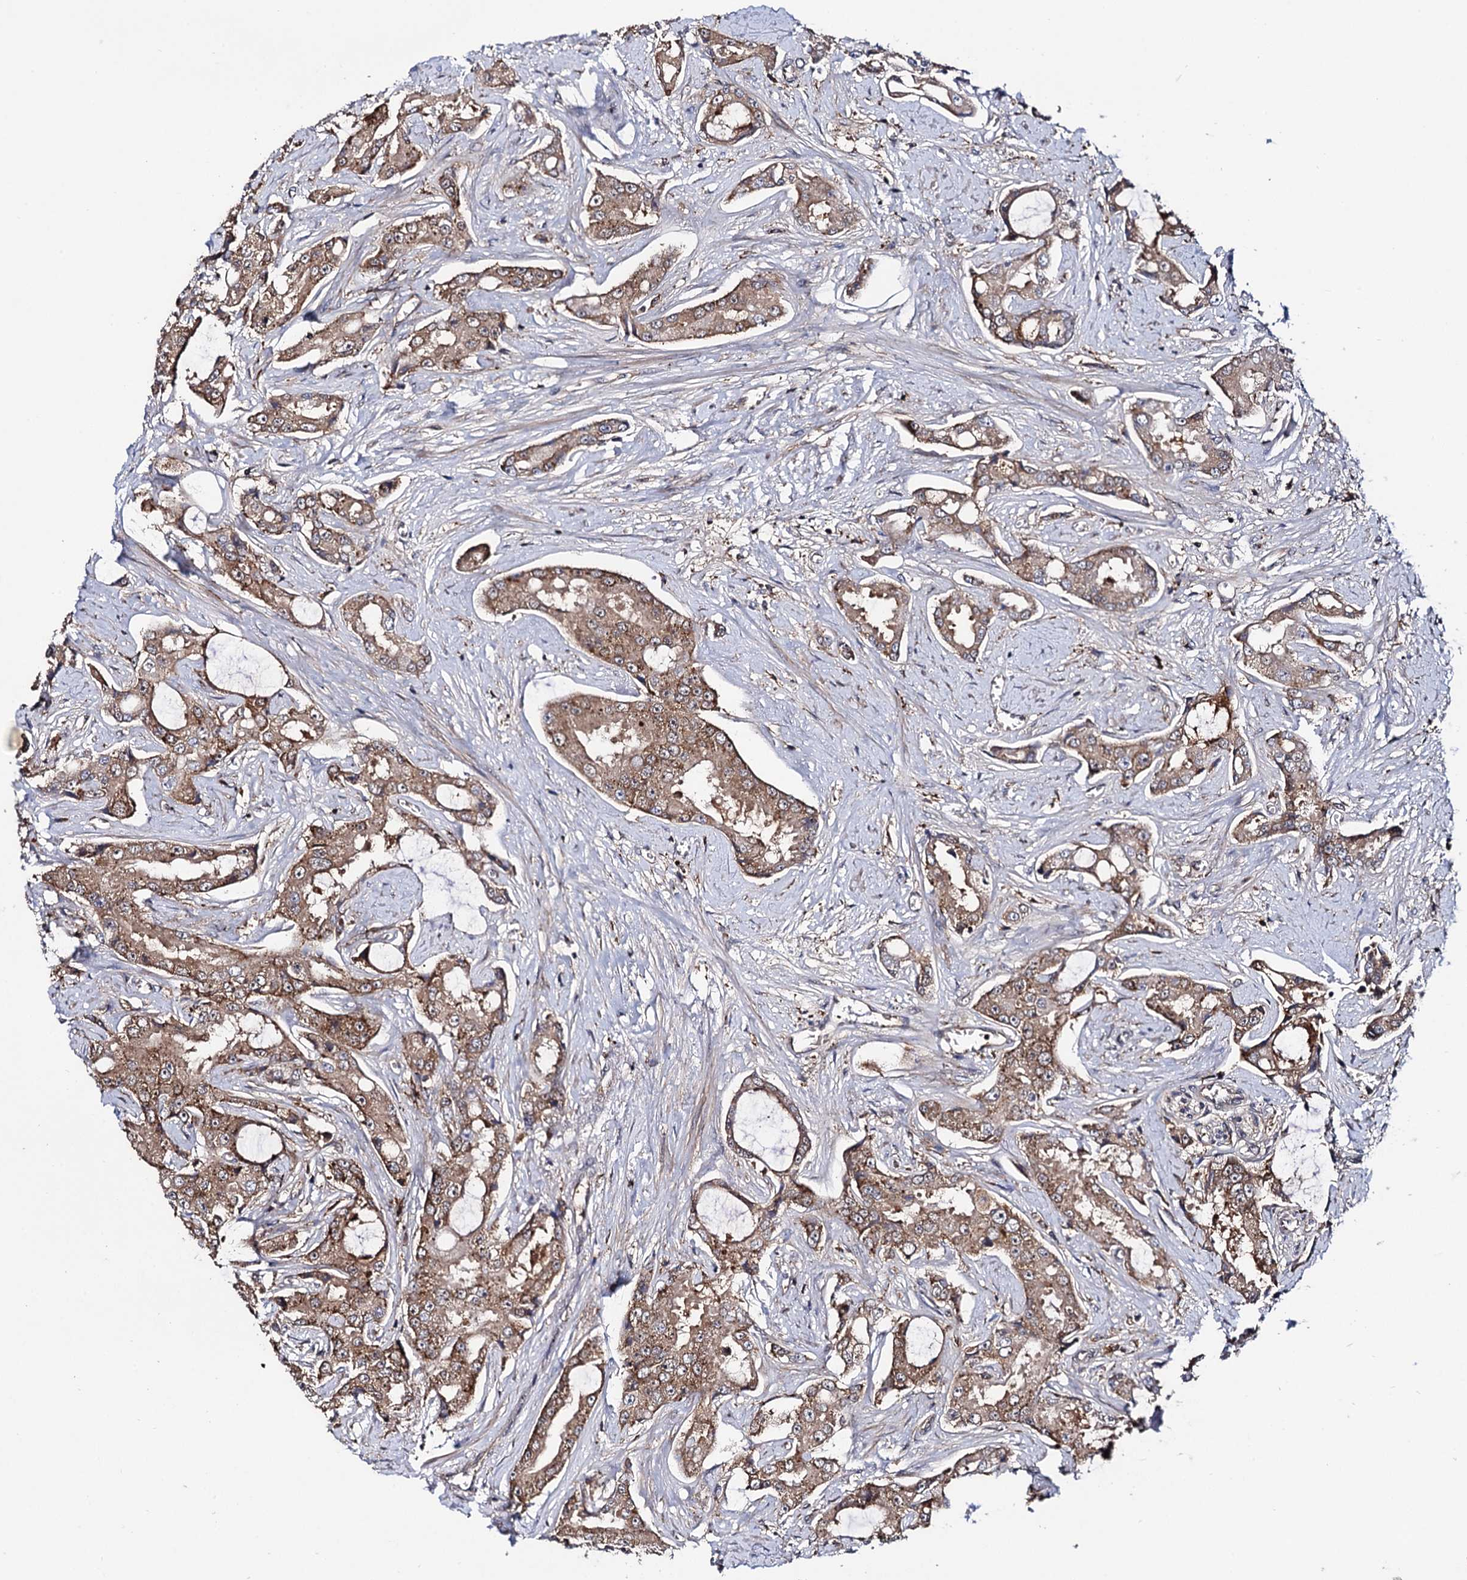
{"staining": {"intensity": "moderate", "quantity": ">75%", "location": "cytoplasmic/membranous"}, "tissue": "prostate cancer", "cell_type": "Tumor cells", "image_type": "cancer", "snomed": [{"axis": "morphology", "description": "Adenocarcinoma, High grade"}, {"axis": "topography", "description": "Prostate"}], "caption": "The image displays staining of prostate cancer (high-grade adenocarcinoma), revealing moderate cytoplasmic/membranous protein expression (brown color) within tumor cells.", "gene": "MICAL2", "patient": {"sex": "male", "age": 73}}